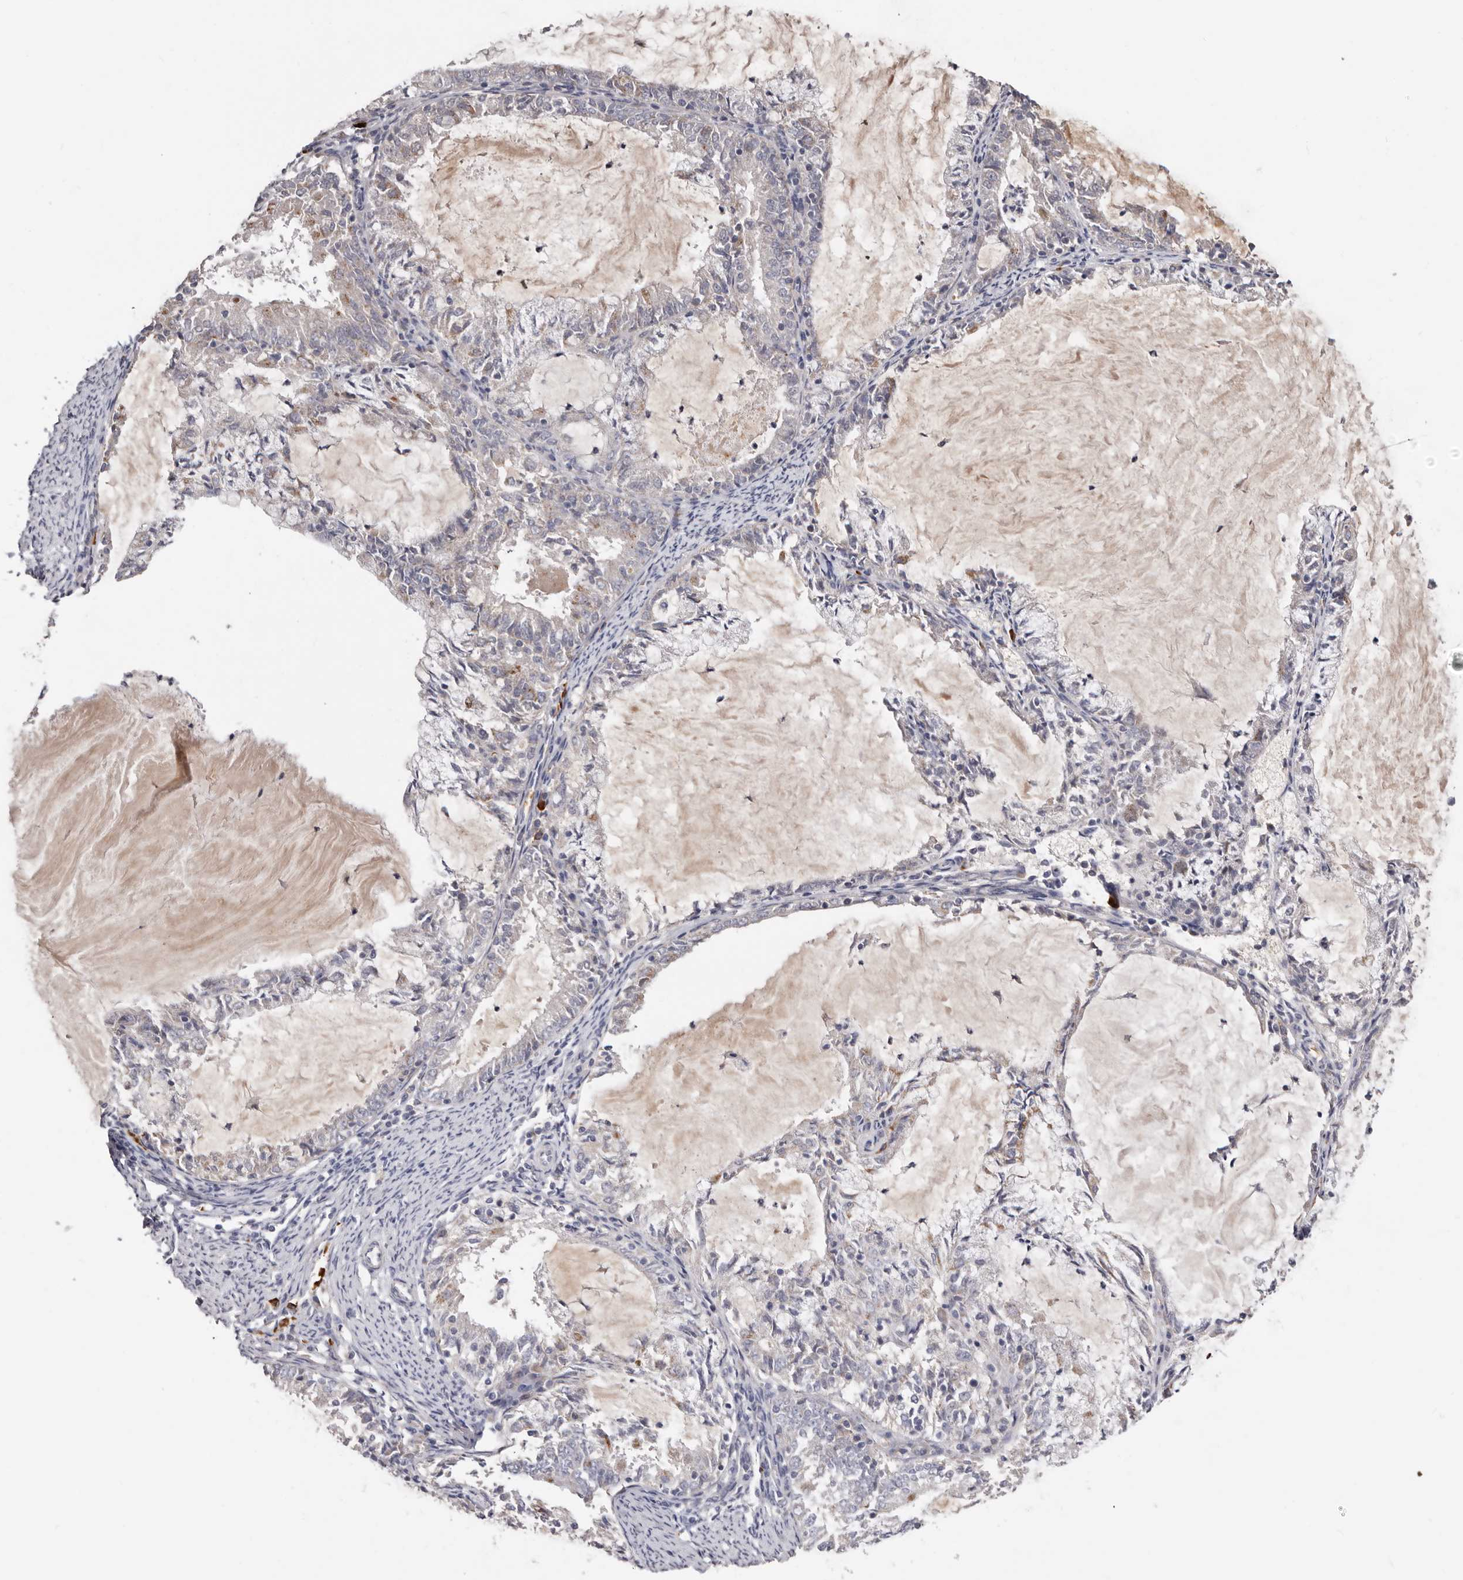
{"staining": {"intensity": "negative", "quantity": "none", "location": "none"}, "tissue": "endometrial cancer", "cell_type": "Tumor cells", "image_type": "cancer", "snomed": [{"axis": "morphology", "description": "Adenocarcinoma, NOS"}, {"axis": "topography", "description": "Endometrium"}], "caption": "This is an immunohistochemistry (IHC) photomicrograph of human endometrial adenocarcinoma. There is no staining in tumor cells.", "gene": "SPTA1", "patient": {"sex": "female", "age": 57}}